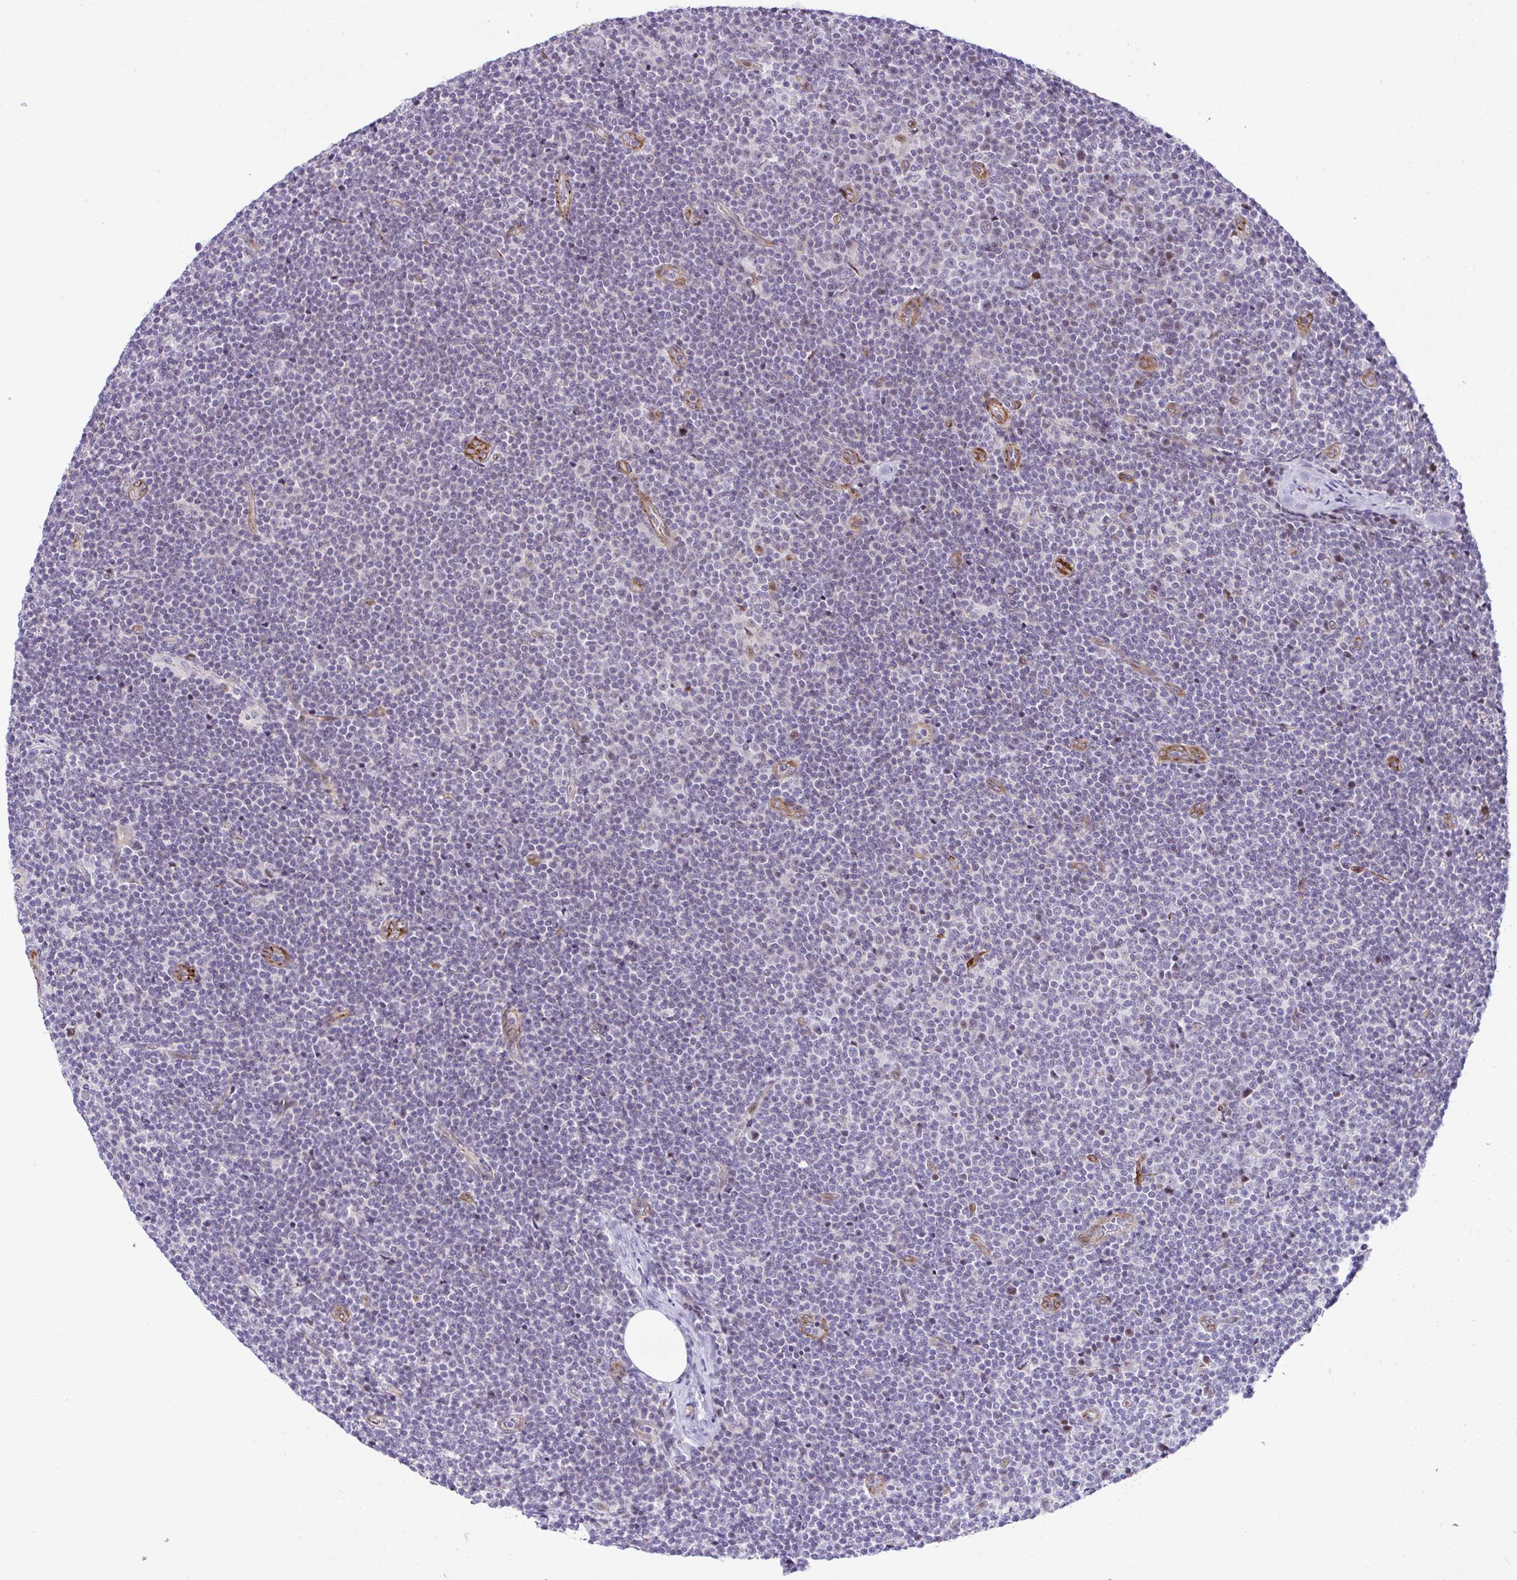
{"staining": {"intensity": "negative", "quantity": "none", "location": "none"}, "tissue": "lymphoma", "cell_type": "Tumor cells", "image_type": "cancer", "snomed": [{"axis": "morphology", "description": "Malignant lymphoma, non-Hodgkin's type, Low grade"}, {"axis": "topography", "description": "Lymph node"}], "caption": "Immunohistochemical staining of human lymphoma displays no significant expression in tumor cells.", "gene": "FBXO34", "patient": {"sex": "male", "age": 48}}